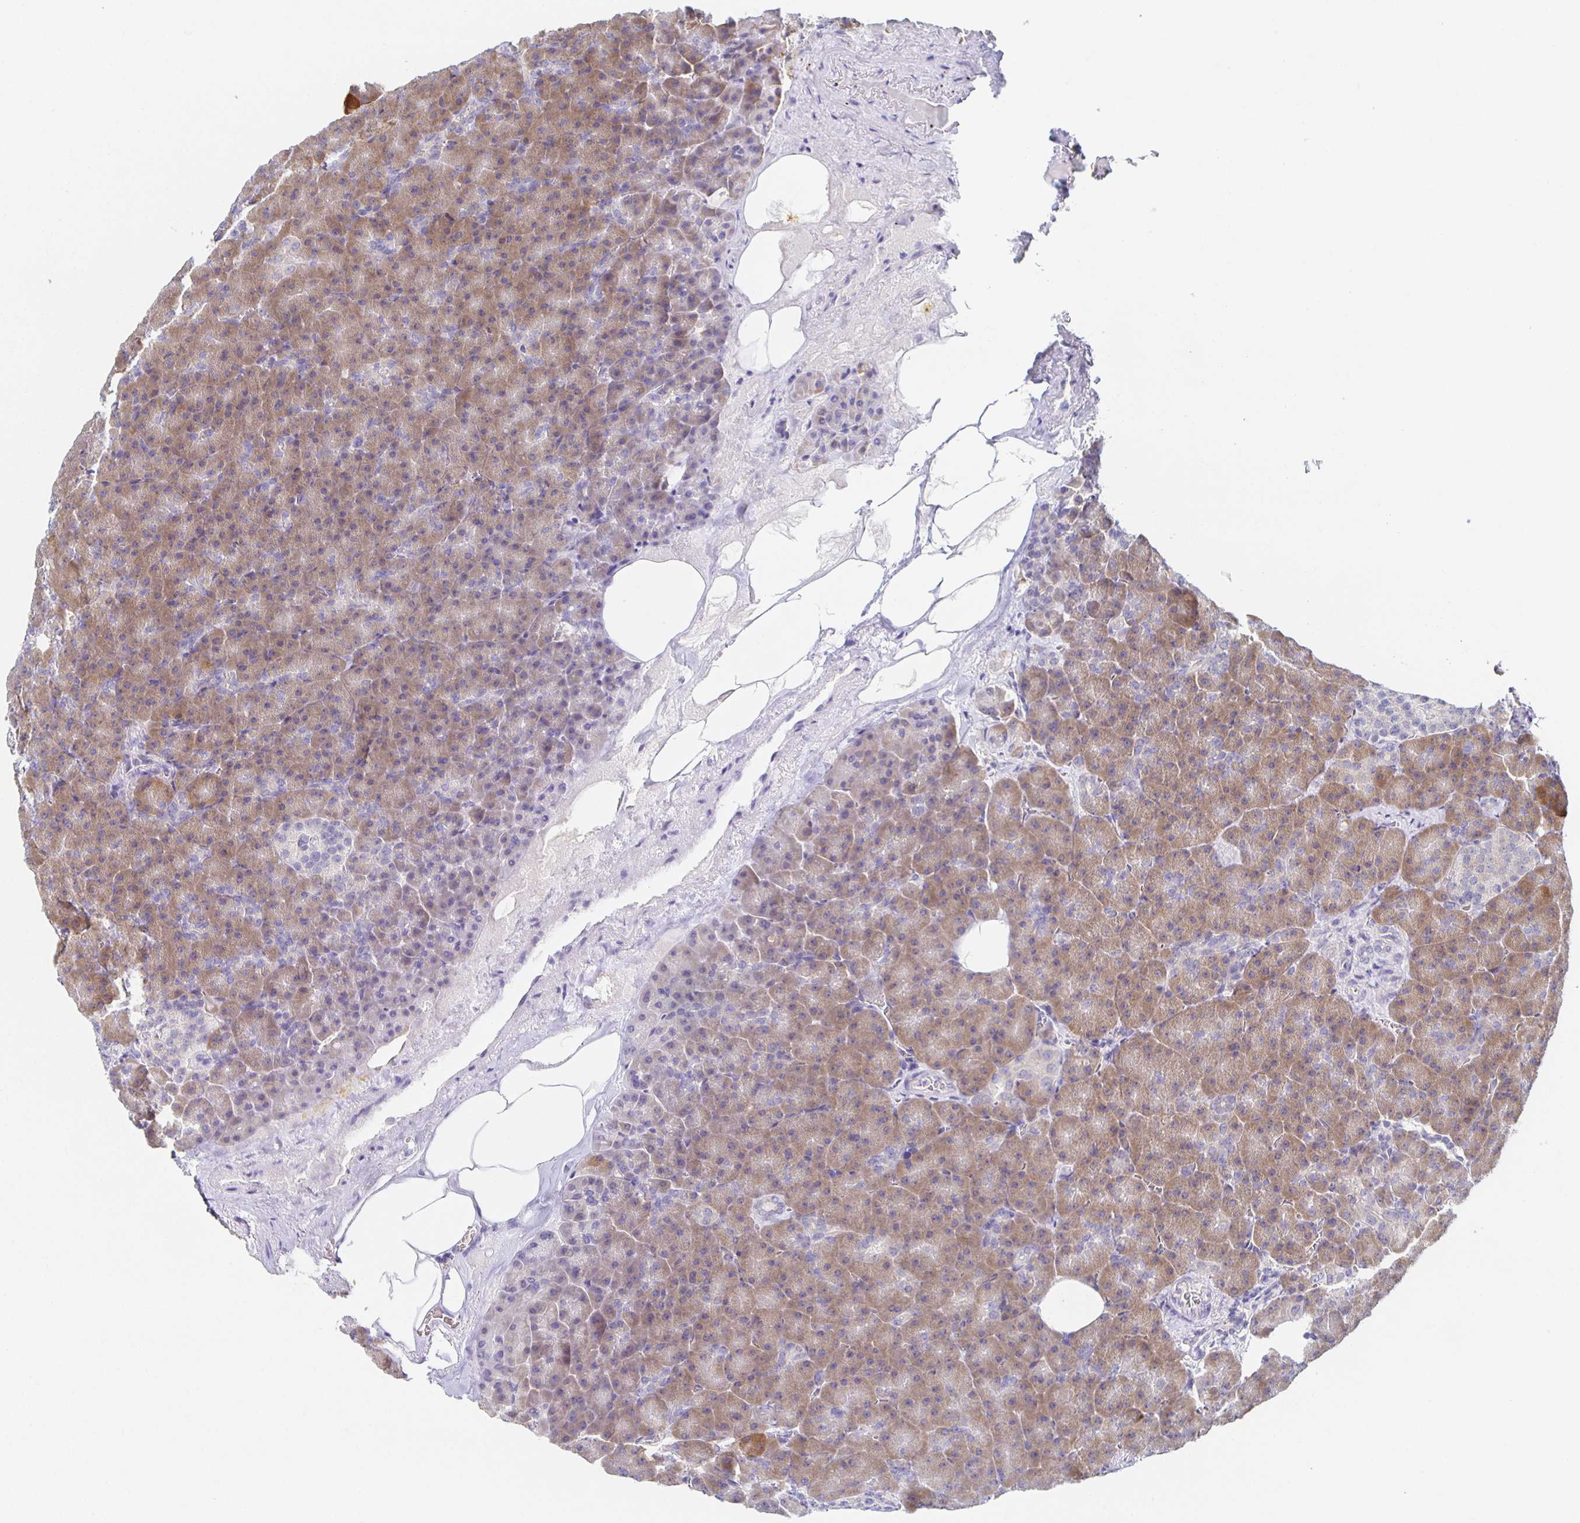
{"staining": {"intensity": "moderate", "quantity": "25%-75%", "location": "cytoplasmic/membranous"}, "tissue": "pancreas", "cell_type": "Exocrine glandular cells", "image_type": "normal", "snomed": [{"axis": "morphology", "description": "Normal tissue, NOS"}, {"axis": "topography", "description": "Pancreas"}], "caption": "A photomicrograph of human pancreas stained for a protein shows moderate cytoplasmic/membranous brown staining in exocrine glandular cells. The staining was performed using DAB to visualize the protein expression in brown, while the nuclei were stained in blue with hematoxylin (Magnification: 20x).", "gene": "BAD", "patient": {"sex": "female", "age": 74}}